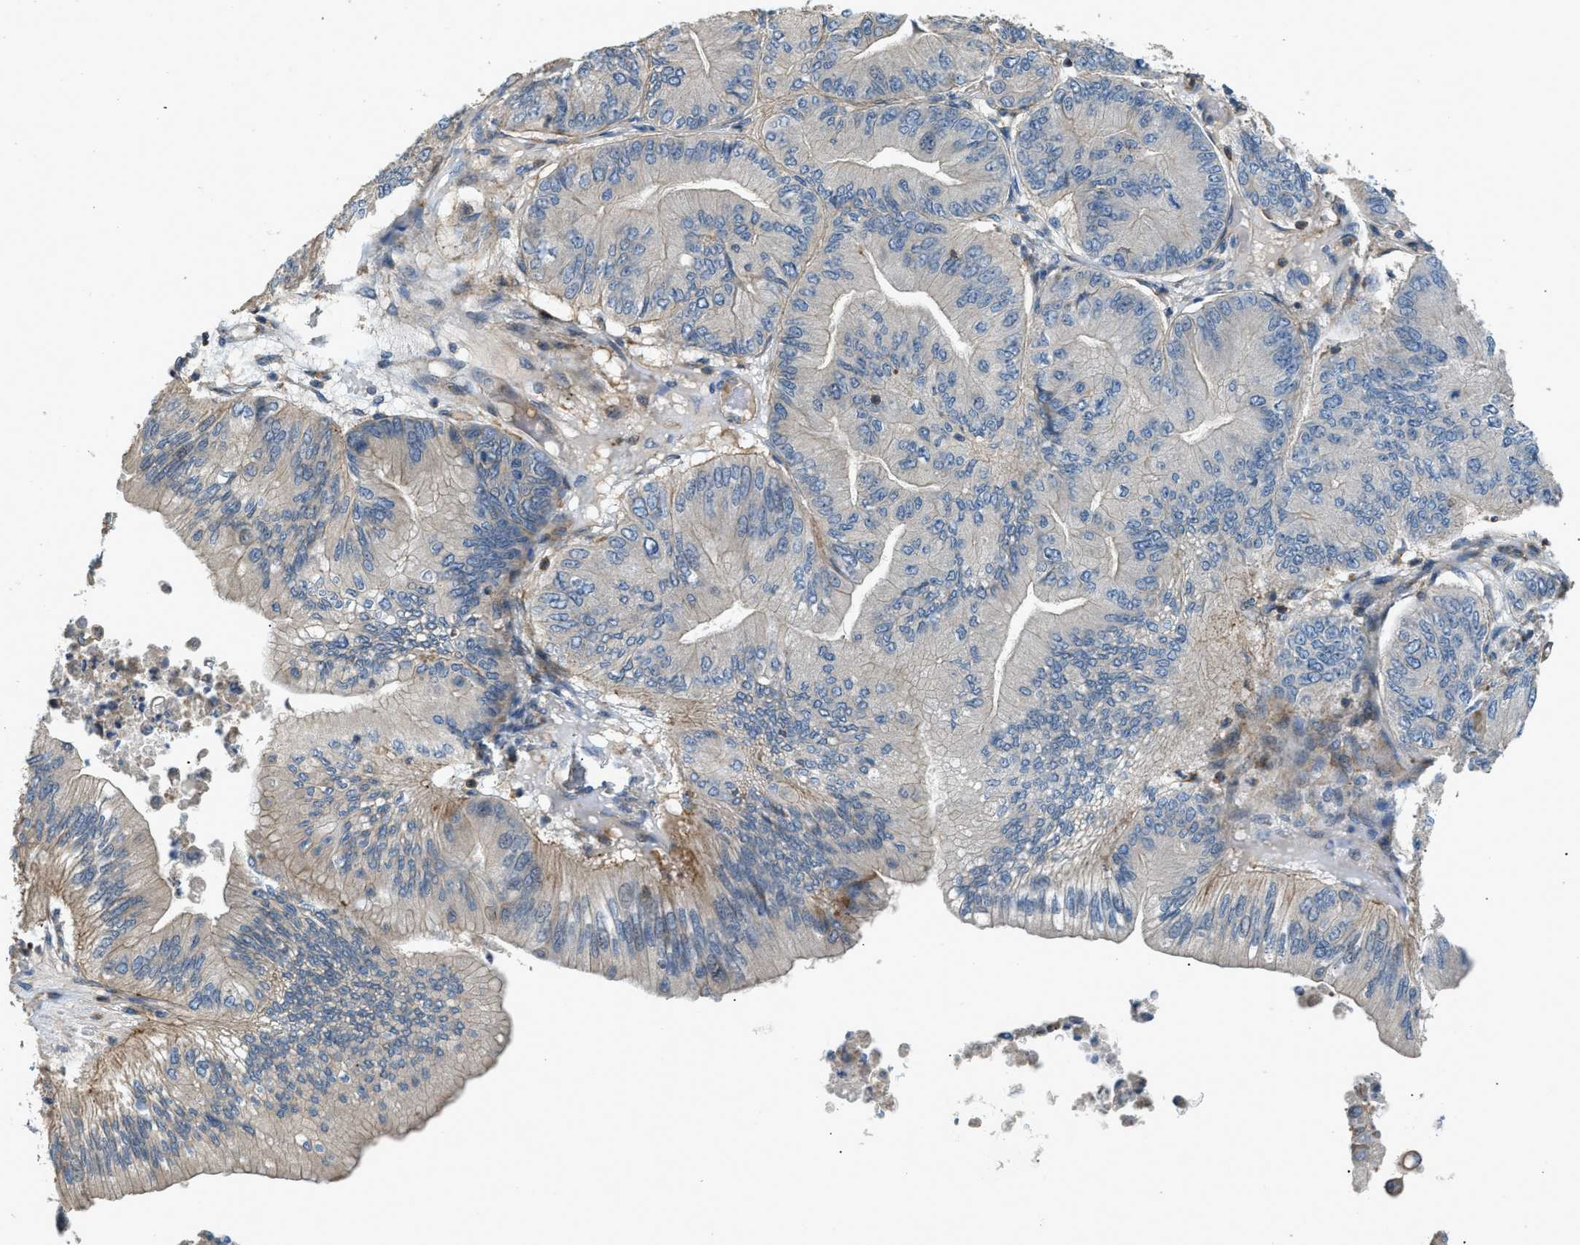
{"staining": {"intensity": "moderate", "quantity": "<25%", "location": "cytoplasmic/membranous"}, "tissue": "ovarian cancer", "cell_type": "Tumor cells", "image_type": "cancer", "snomed": [{"axis": "morphology", "description": "Cystadenocarcinoma, mucinous, NOS"}, {"axis": "topography", "description": "Ovary"}], "caption": "Ovarian mucinous cystadenocarcinoma stained with a protein marker exhibits moderate staining in tumor cells.", "gene": "BTN3A2", "patient": {"sex": "female", "age": 61}}